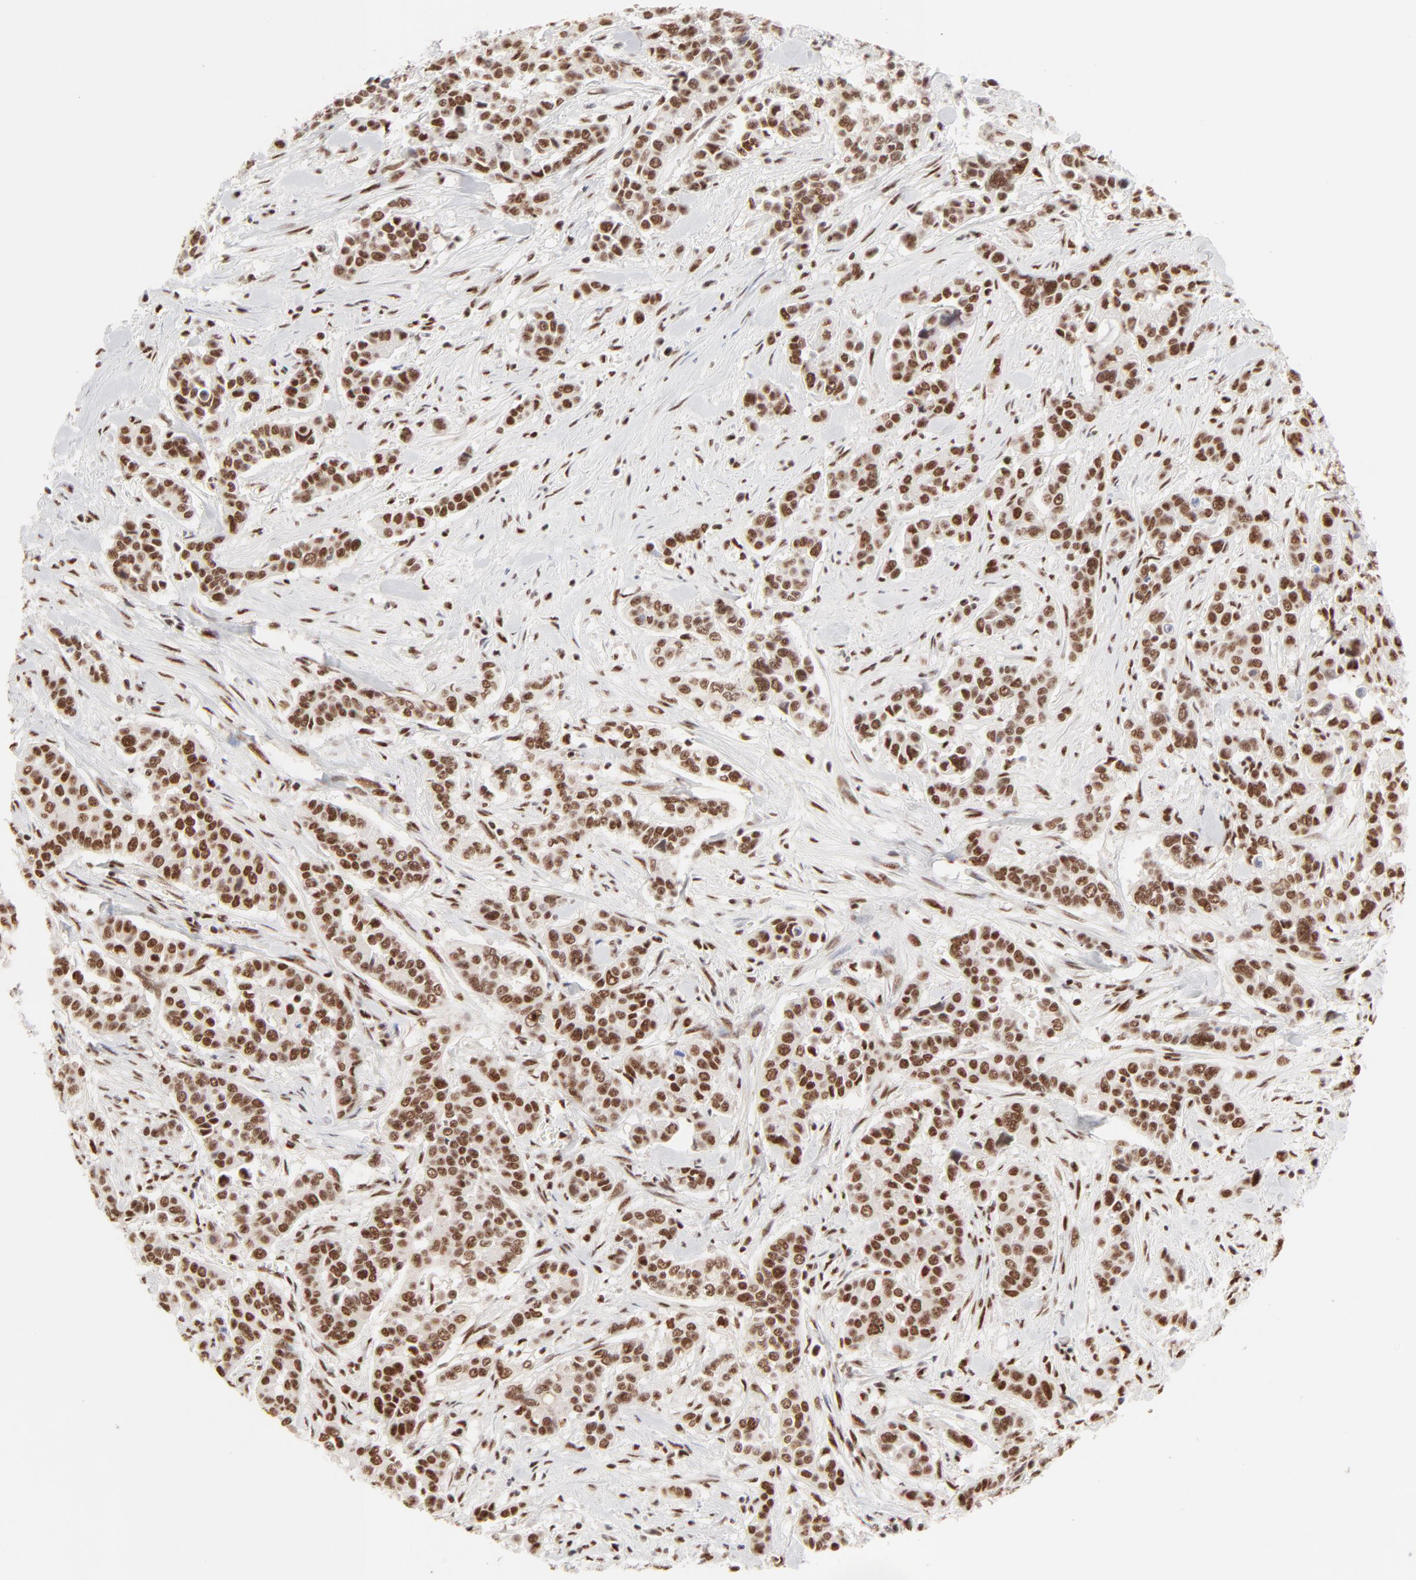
{"staining": {"intensity": "strong", "quantity": ">75%", "location": "nuclear"}, "tissue": "pancreatic cancer", "cell_type": "Tumor cells", "image_type": "cancer", "snomed": [{"axis": "morphology", "description": "Adenocarcinoma, NOS"}, {"axis": "topography", "description": "Pancreas"}], "caption": "About >75% of tumor cells in human pancreatic adenocarcinoma demonstrate strong nuclear protein expression as visualized by brown immunohistochemical staining.", "gene": "TARDBP", "patient": {"sex": "female", "age": 52}}